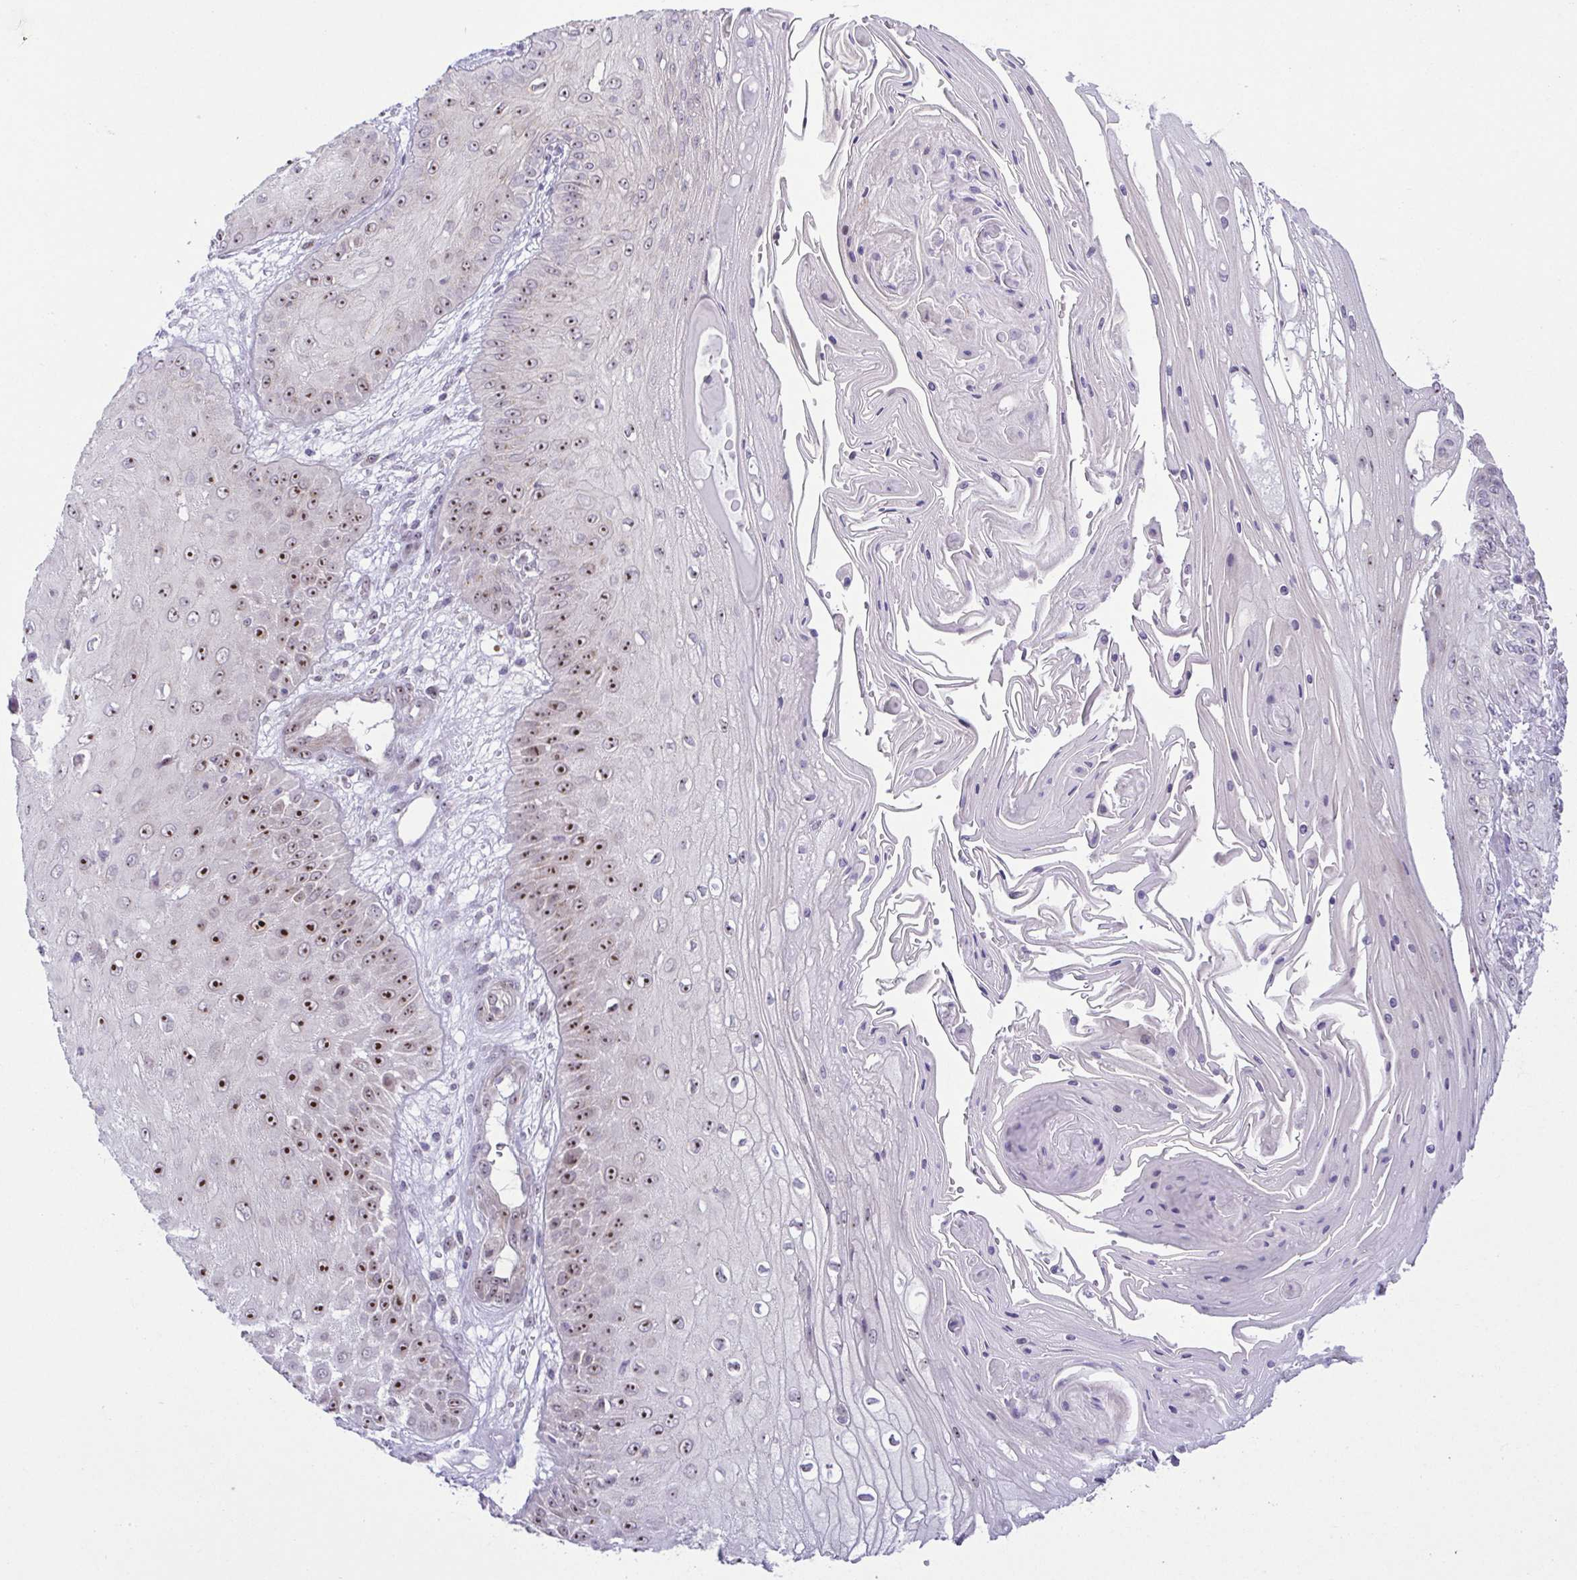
{"staining": {"intensity": "strong", "quantity": "25%-75%", "location": "nuclear"}, "tissue": "skin cancer", "cell_type": "Tumor cells", "image_type": "cancer", "snomed": [{"axis": "morphology", "description": "Squamous cell carcinoma, NOS"}, {"axis": "topography", "description": "Skin"}], "caption": "Skin cancer stained with a protein marker displays strong staining in tumor cells.", "gene": "RSL24D1", "patient": {"sex": "male", "age": 70}}